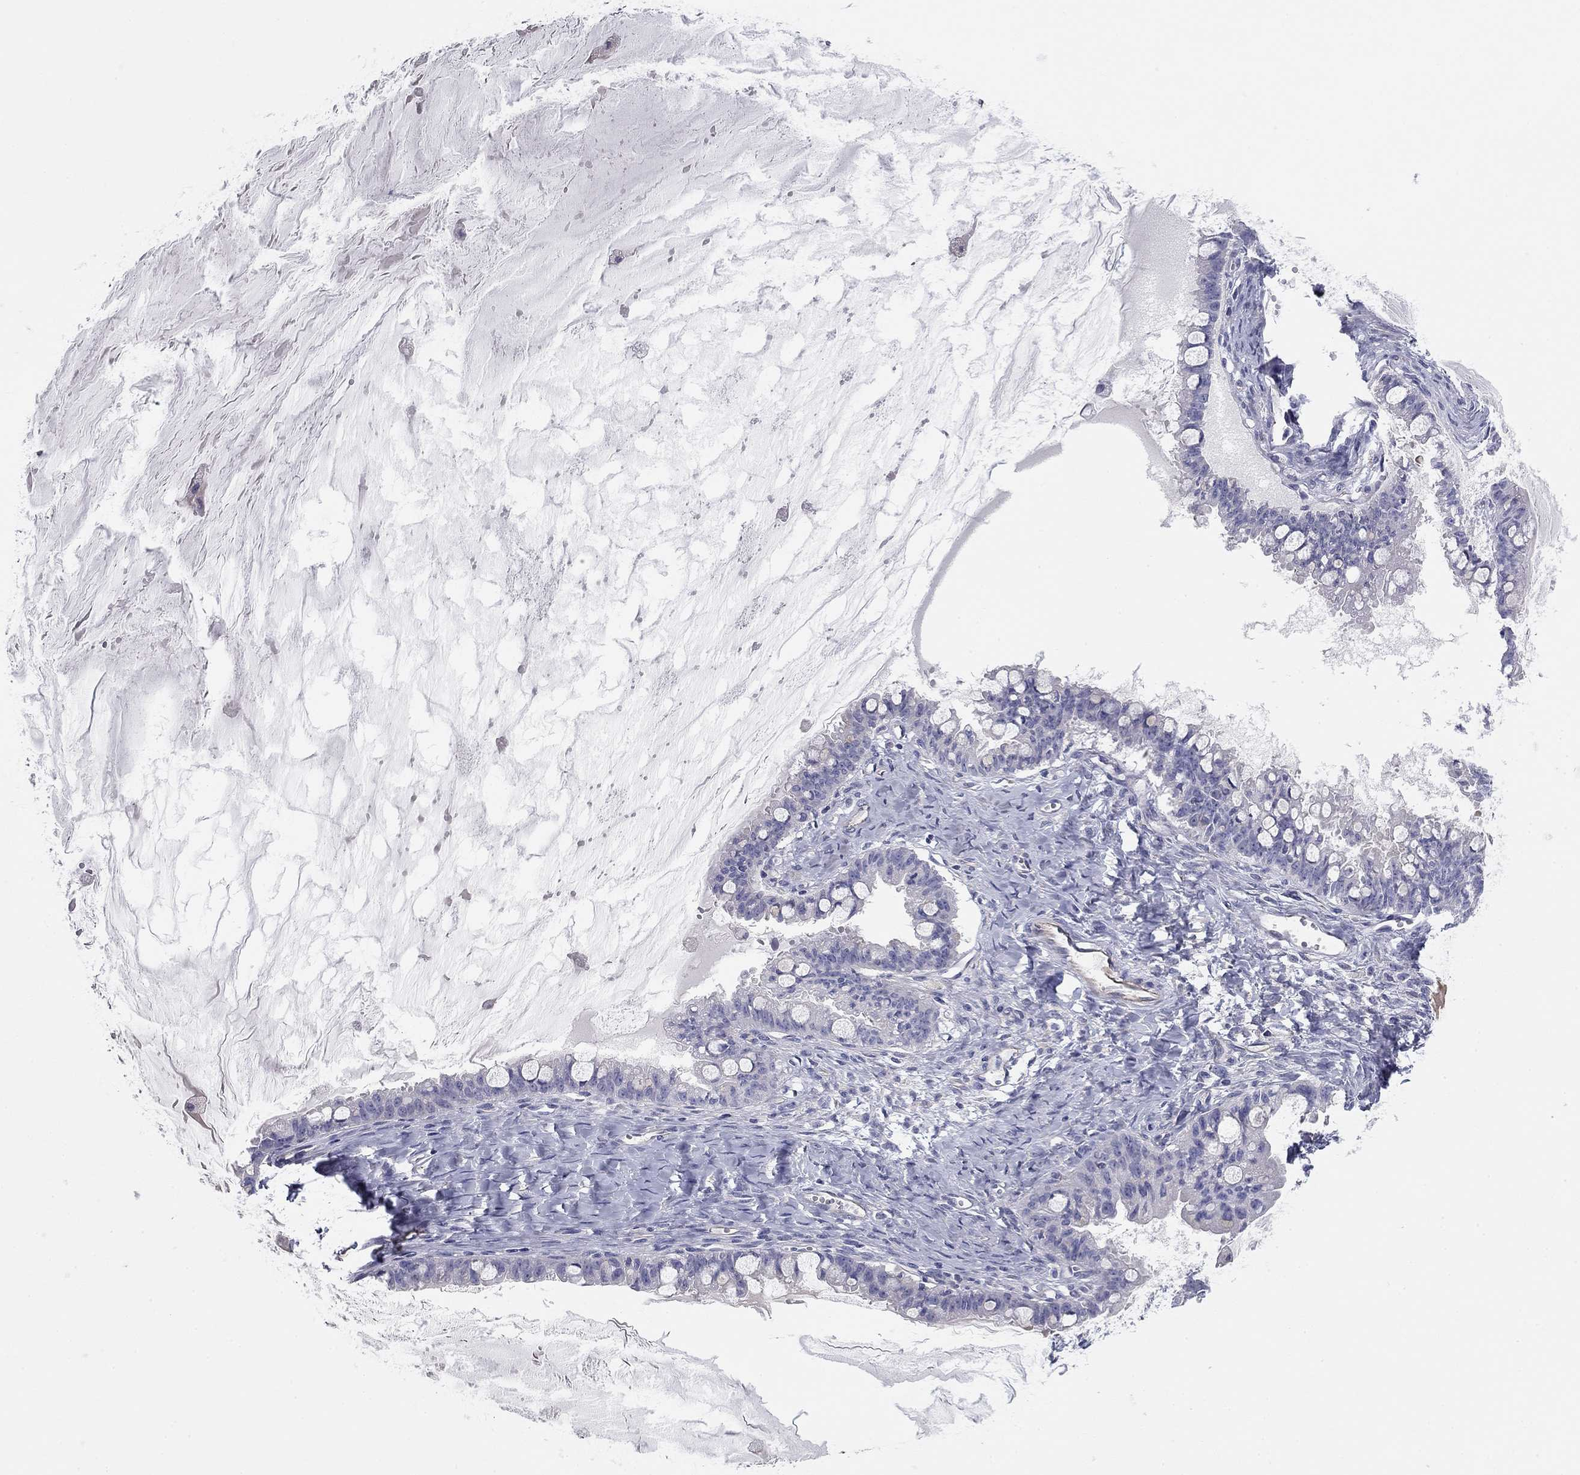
{"staining": {"intensity": "negative", "quantity": "none", "location": "none"}, "tissue": "ovarian cancer", "cell_type": "Tumor cells", "image_type": "cancer", "snomed": [{"axis": "morphology", "description": "Cystadenocarcinoma, mucinous, NOS"}, {"axis": "topography", "description": "Ovary"}], "caption": "Immunohistochemical staining of human ovarian mucinous cystadenocarcinoma reveals no significant staining in tumor cells. (DAB immunohistochemistry, high magnification).", "gene": "SEPTIN3", "patient": {"sex": "female", "age": 63}}